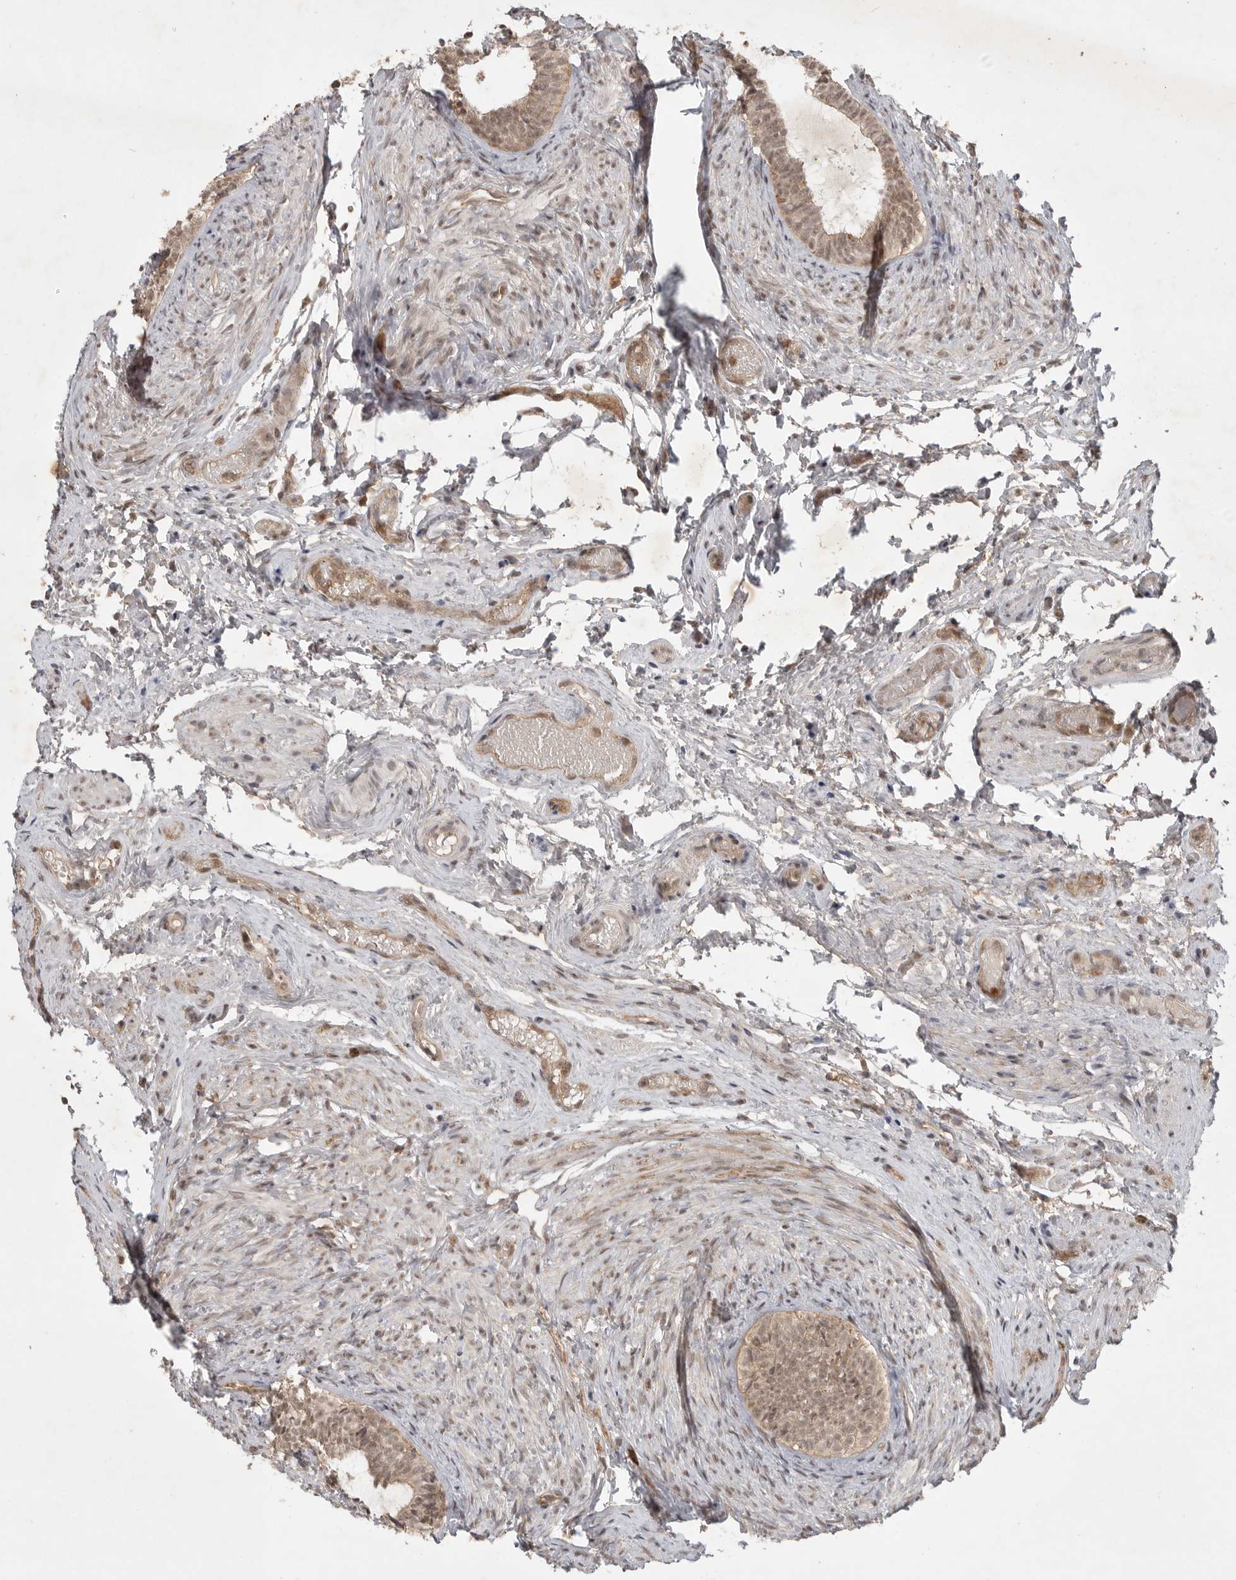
{"staining": {"intensity": "moderate", "quantity": ">75%", "location": "cytoplasmic/membranous"}, "tissue": "epididymis", "cell_type": "Glandular cells", "image_type": "normal", "snomed": [{"axis": "morphology", "description": "Normal tissue, NOS"}, {"axis": "topography", "description": "Epididymis"}], "caption": "The image displays immunohistochemical staining of normal epididymis. There is moderate cytoplasmic/membranous staining is present in about >75% of glandular cells.", "gene": "ZNF232", "patient": {"sex": "male", "age": 5}}